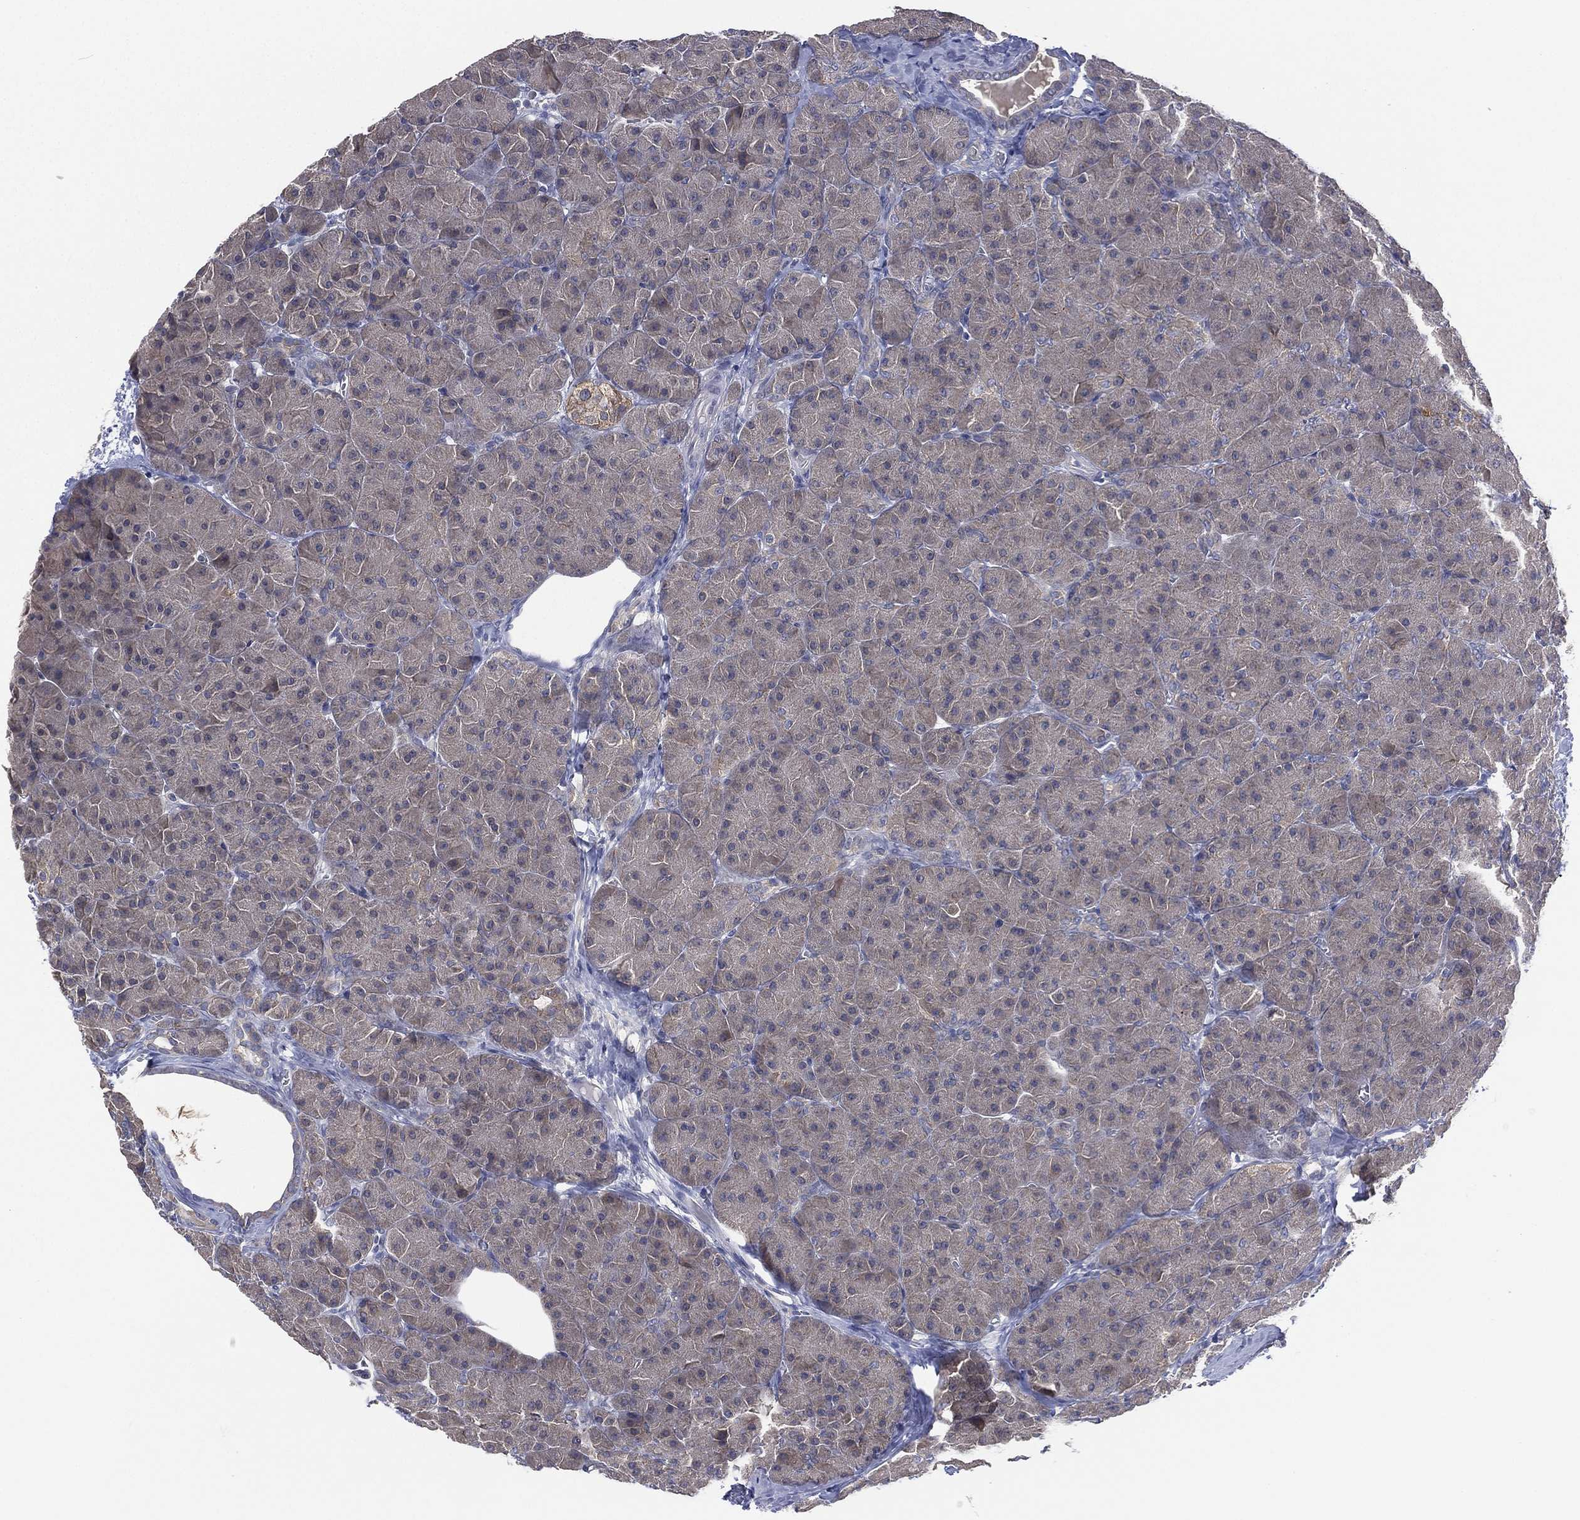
{"staining": {"intensity": "negative", "quantity": "none", "location": "none"}, "tissue": "pancreas", "cell_type": "Exocrine glandular cells", "image_type": "normal", "snomed": [{"axis": "morphology", "description": "Normal tissue, NOS"}, {"axis": "topography", "description": "Pancreas"}], "caption": "DAB (3,3'-diaminobenzidine) immunohistochemical staining of benign pancreas displays no significant positivity in exocrine glandular cells.", "gene": "MPP7", "patient": {"sex": "male", "age": 61}}